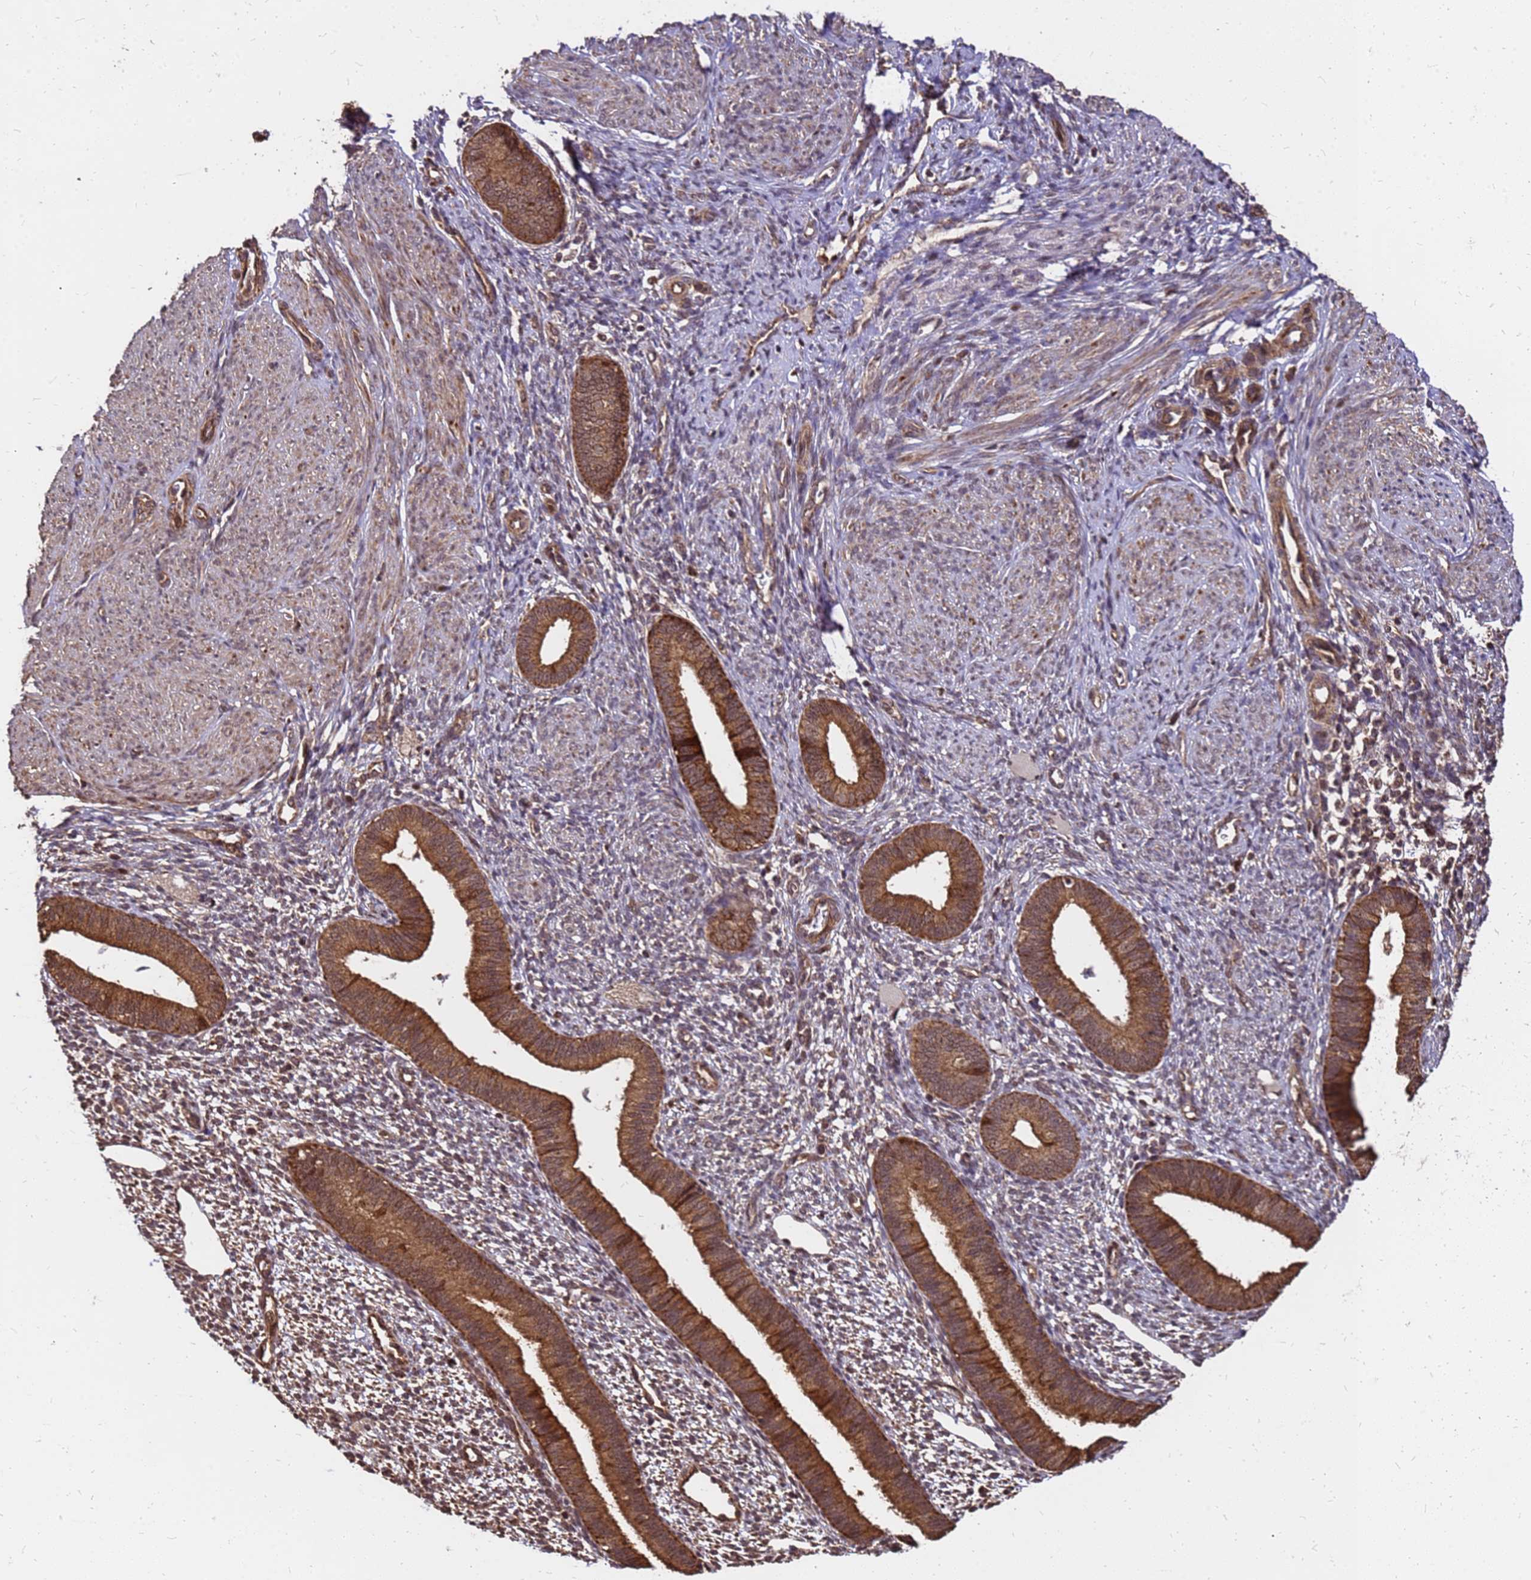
{"staining": {"intensity": "moderate", "quantity": "25%-75%", "location": "cytoplasmic/membranous,nuclear"}, "tissue": "endometrium", "cell_type": "Cells in endometrial stroma", "image_type": "normal", "snomed": [{"axis": "morphology", "description": "Normal tissue, NOS"}, {"axis": "topography", "description": "Endometrium"}], "caption": "Brown immunohistochemical staining in benign human endometrium exhibits moderate cytoplasmic/membranous,nuclear staining in about 25%-75% of cells in endometrial stroma.", "gene": "GPATCH8", "patient": {"sex": "female", "age": 46}}